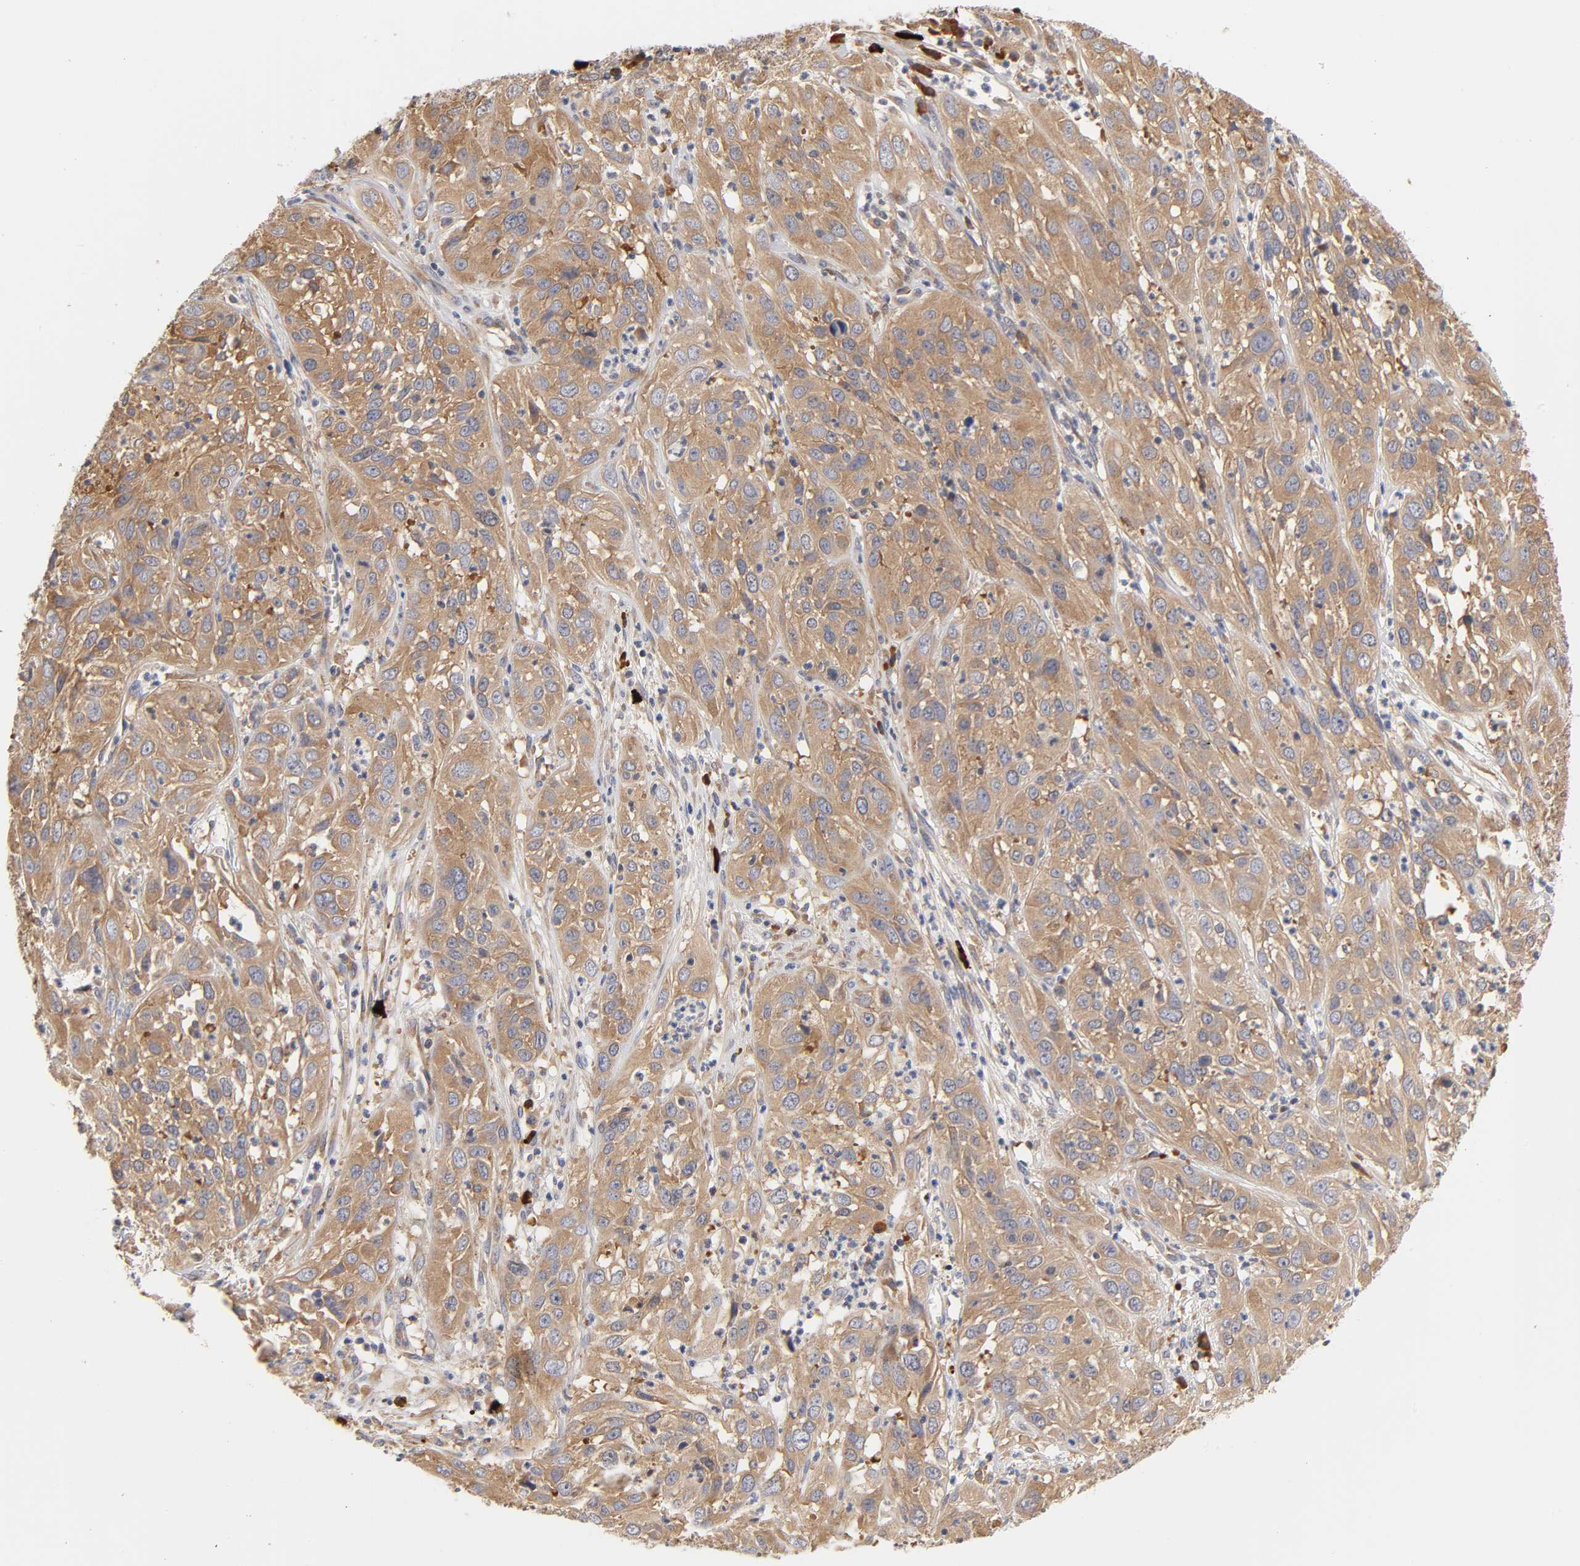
{"staining": {"intensity": "moderate", "quantity": ">75%", "location": "cytoplasmic/membranous"}, "tissue": "cervical cancer", "cell_type": "Tumor cells", "image_type": "cancer", "snomed": [{"axis": "morphology", "description": "Squamous cell carcinoma, NOS"}, {"axis": "topography", "description": "Cervix"}], "caption": "Immunohistochemistry photomicrograph of neoplastic tissue: squamous cell carcinoma (cervical) stained using IHC displays medium levels of moderate protein expression localized specifically in the cytoplasmic/membranous of tumor cells, appearing as a cytoplasmic/membranous brown color.", "gene": "RPS29", "patient": {"sex": "female", "age": 32}}